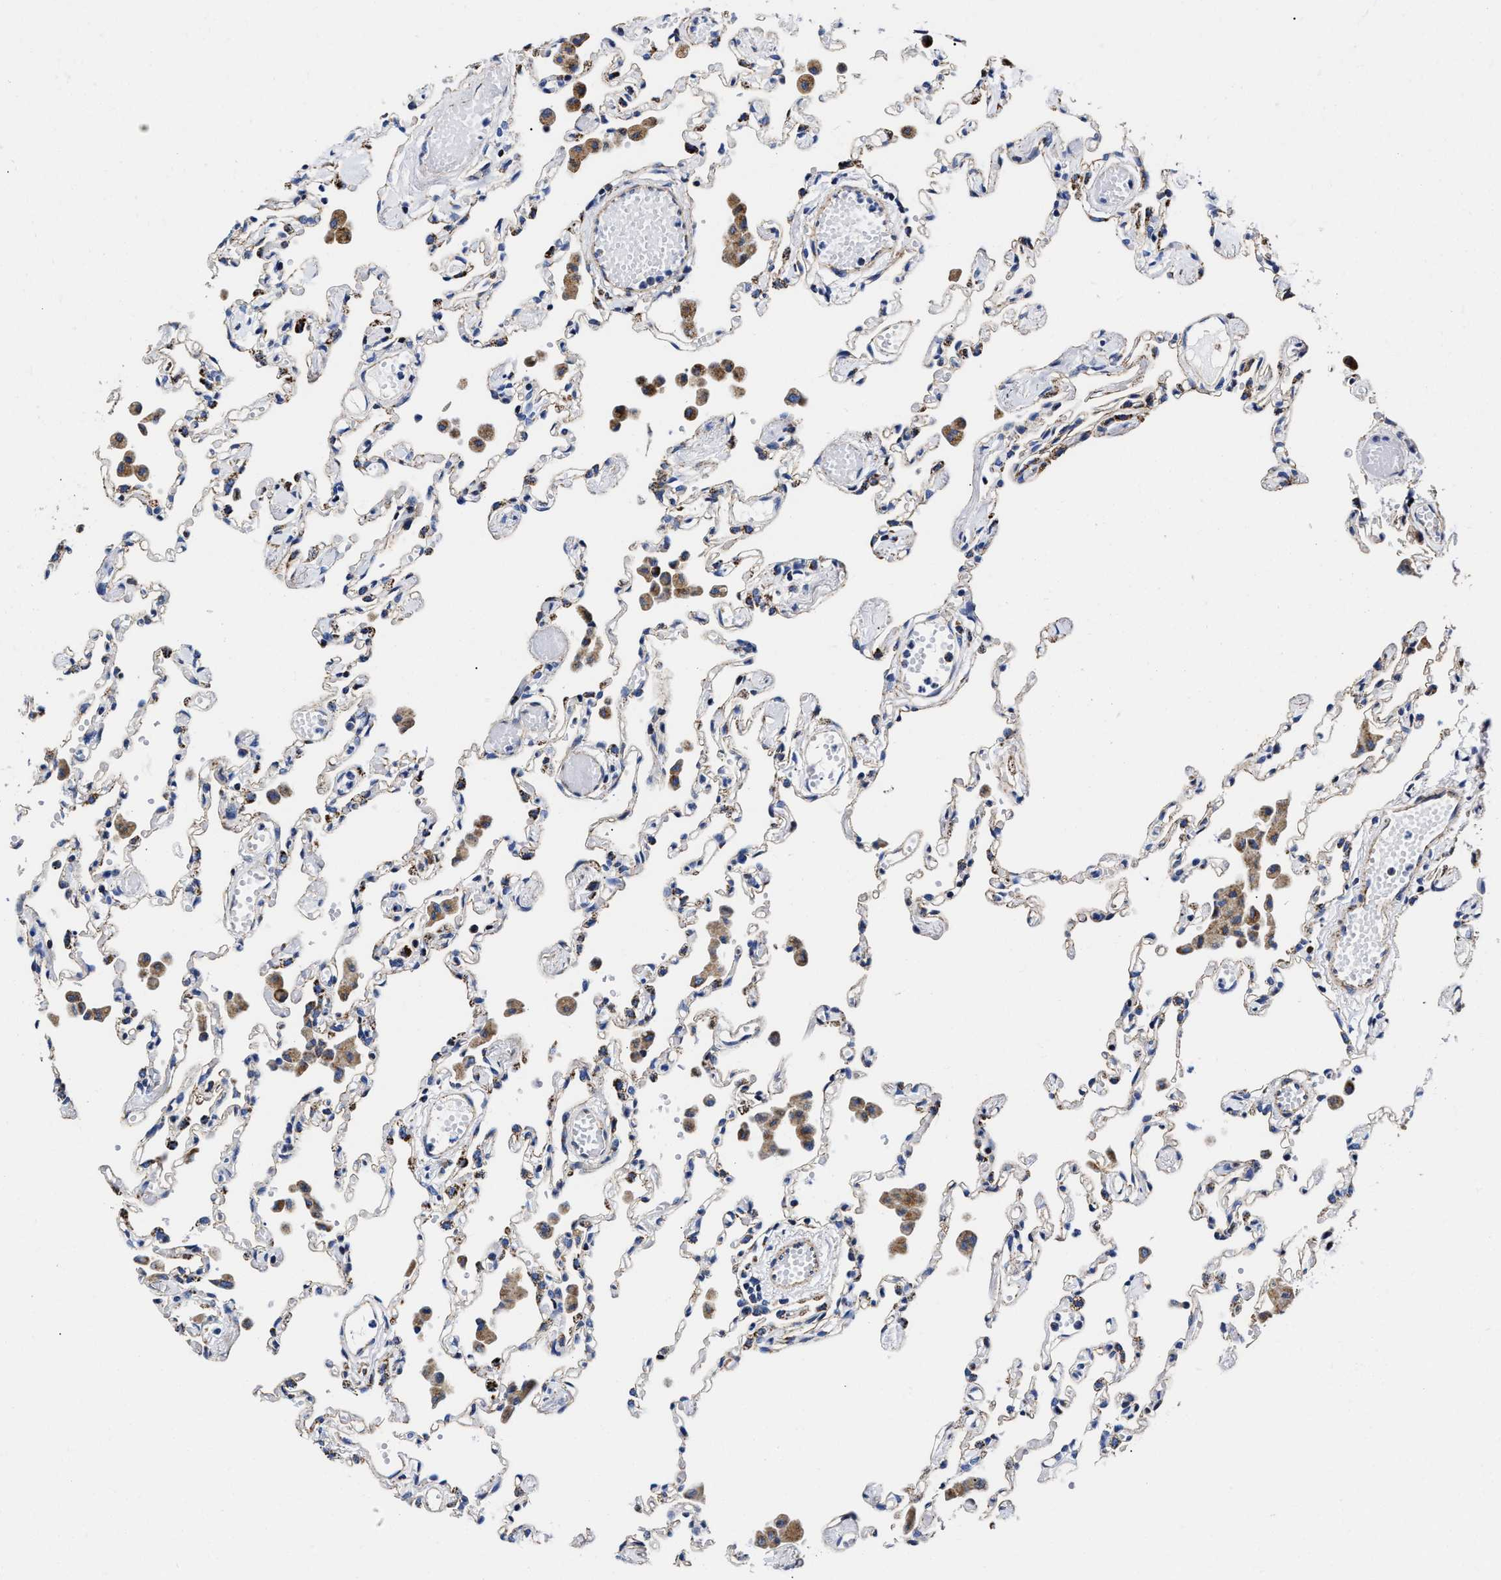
{"staining": {"intensity": "weak", "quantity": "<25%", "location": "cytoplasmic/membranous"}, "tissue": "lung", "cell_type": "Alveolar cells", "image_type": "normal", "snomed": [{"axis": "morphology", "description": "Normal tissue, NOS"}, {"axis": "topography", "description": "Bronchus"}, {"axis": "topography", "description": "Lung"}], "caption": "The IHC image has no significant expression in alveolar cells of lung.", "gene": "HINT2", "patient": {"sex": "female", "age": 49}}